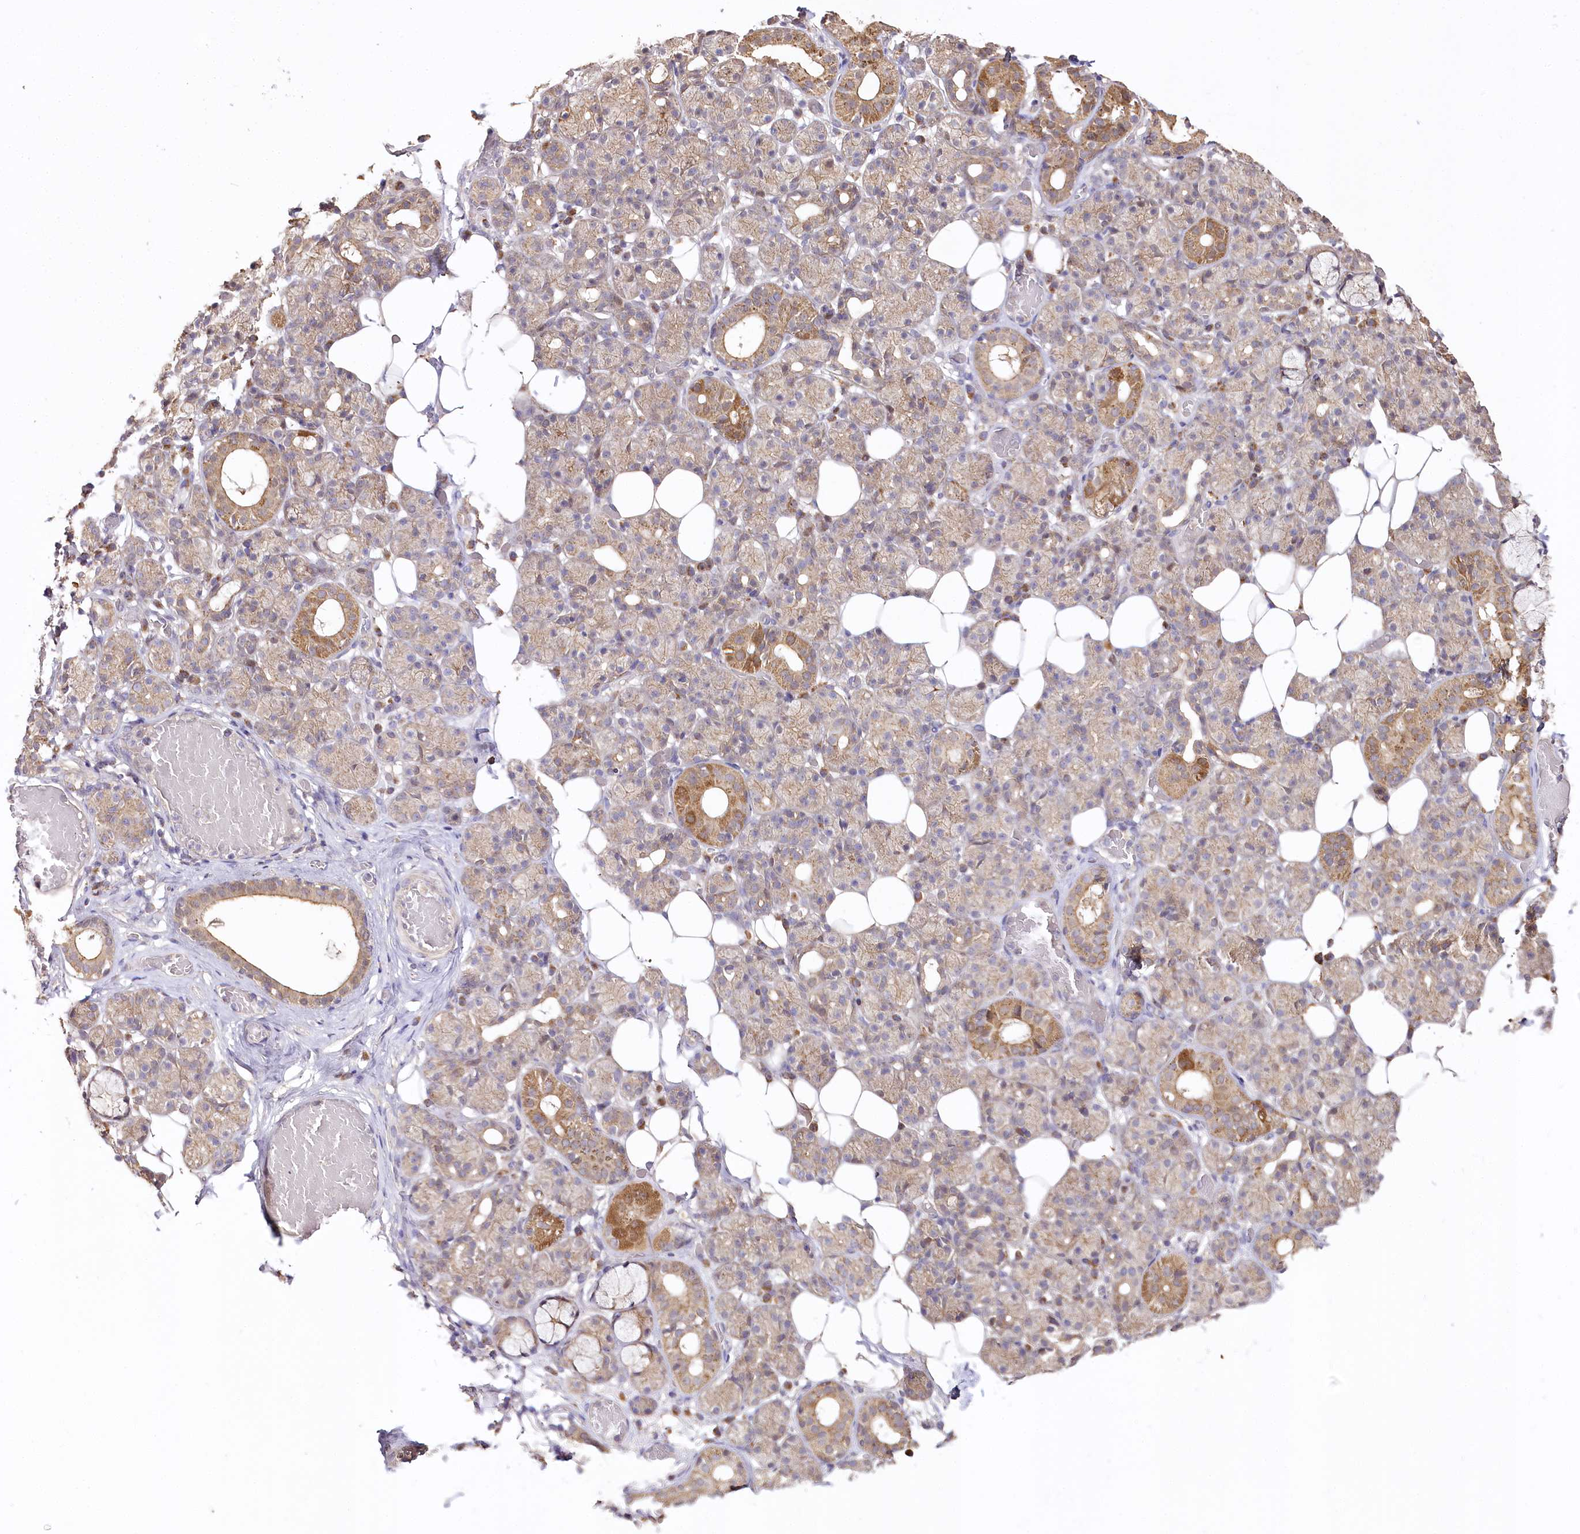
{"staining": {"intensity": "moderate", "quantity": "25%-75%", "location": "cytoplasmic/membranous"}, "tissue": "salivary gland", "cell_type": "Glandular cells", "image_type": "normal", "snomed": [{"axis": "morphology", "description": "Normal tissue, NOS"}, {"axis": "topography", "description": "Salivary gland"}], "caption": "A brown stain highlights moderate cytoplasmic/membranous staining of a protein in glandular cells of normal human salivary gland. (brown staining indicates protein expression, while blue staining denotes nuclei).", "gene": "ZNF226", "patient": {"sex": "male", "age": 63}}